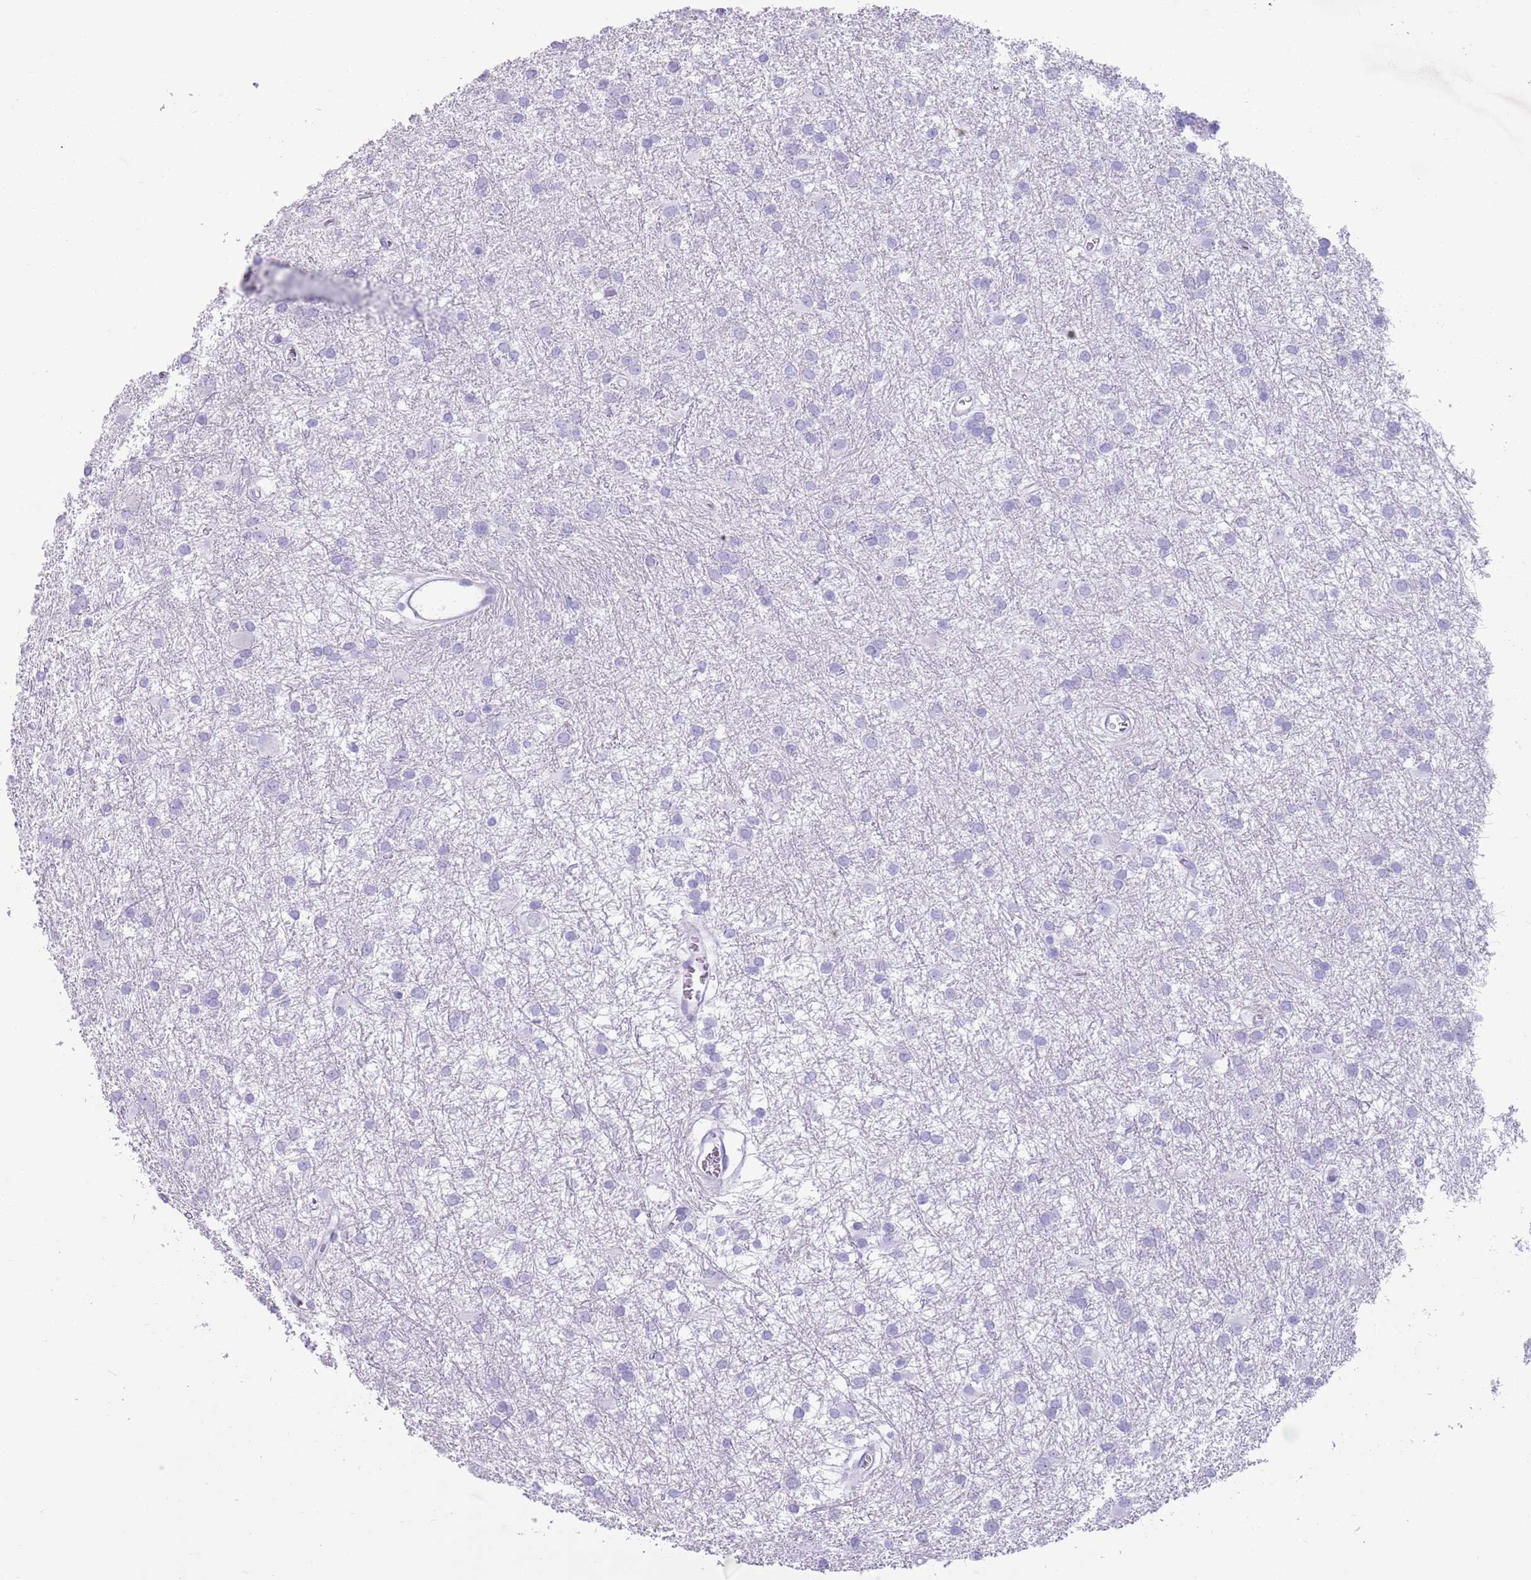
{"staining": {"intensity": "negative", "quantity": "none", "location": "none"}, "tissue": "glioma", "cell_type": "Tumor cells", "image_type": "cancer", "snomed": [{"axis": "morphology", "description": "Glioma, malignant, High grade"}, {"axis": "topography", "description": "Brain"}], "caption": "There is no significant staining in tumor cells of glioma. (DAB immunohistochemistry (IHC), high magnification).", "gene": "LY6G5B", "patient": {"sex": "female", "age": 50}}